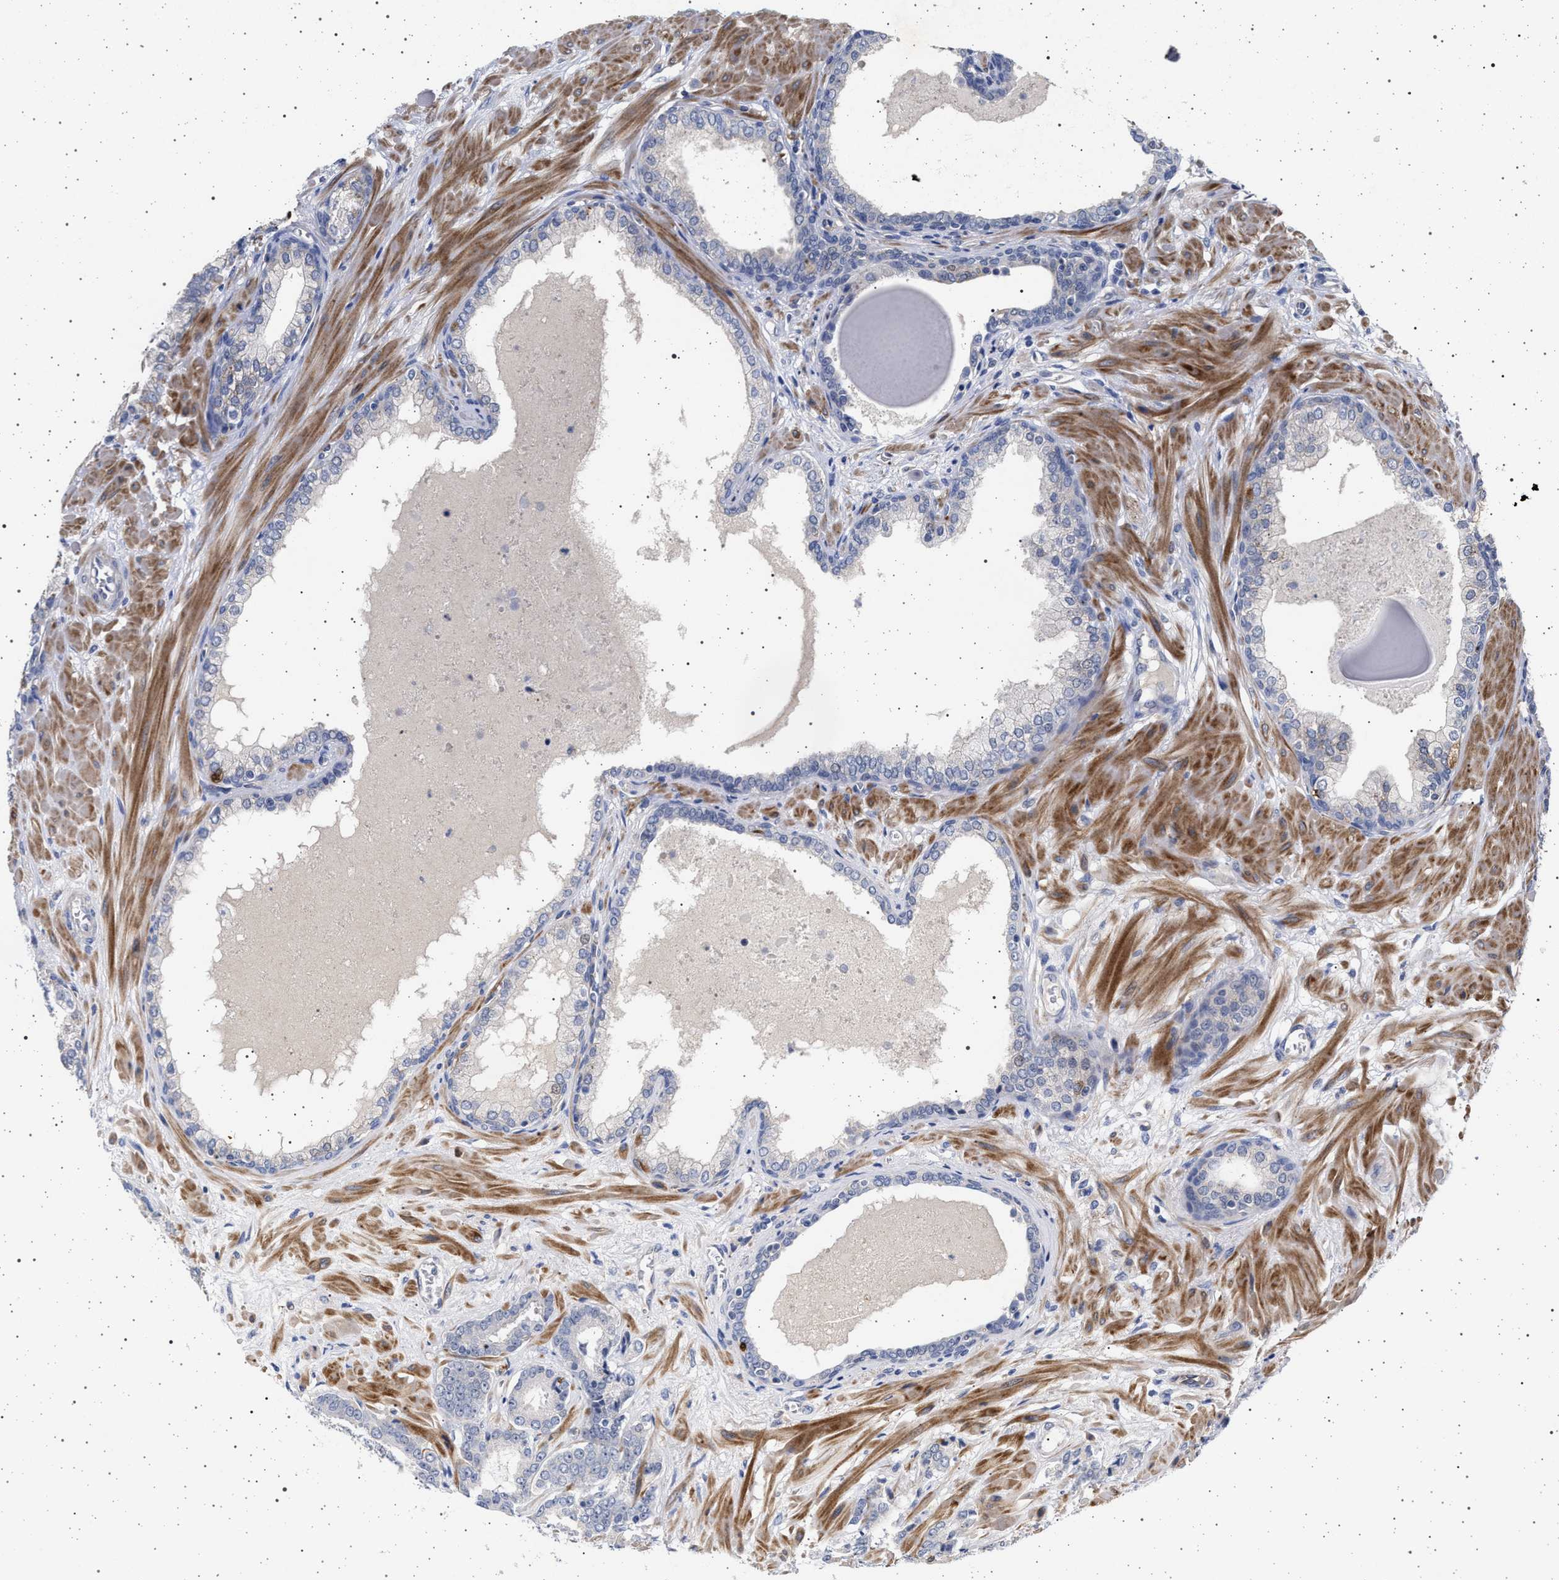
{"staining": {"intensity": "negative", "quantity": "none", "location": "none"}, "tissue": "prostate cancer", "cell_type": "Tumor cells", "image_type": "cancer", "snomed": [{"axis": "morphology", "description": "Adenocarcinoma, Low grade"}, {"axis": "topography", "description": "Prostate"}], "caption": "Tumor cells show no significant protein staining in adenocarcinoma (low-grade) (prostate). (DAB (3,3'-diaminobenzidine) IHC, high magnification).", "gene": "RBM48", "patient": {"sex": "male", "age": 53}}